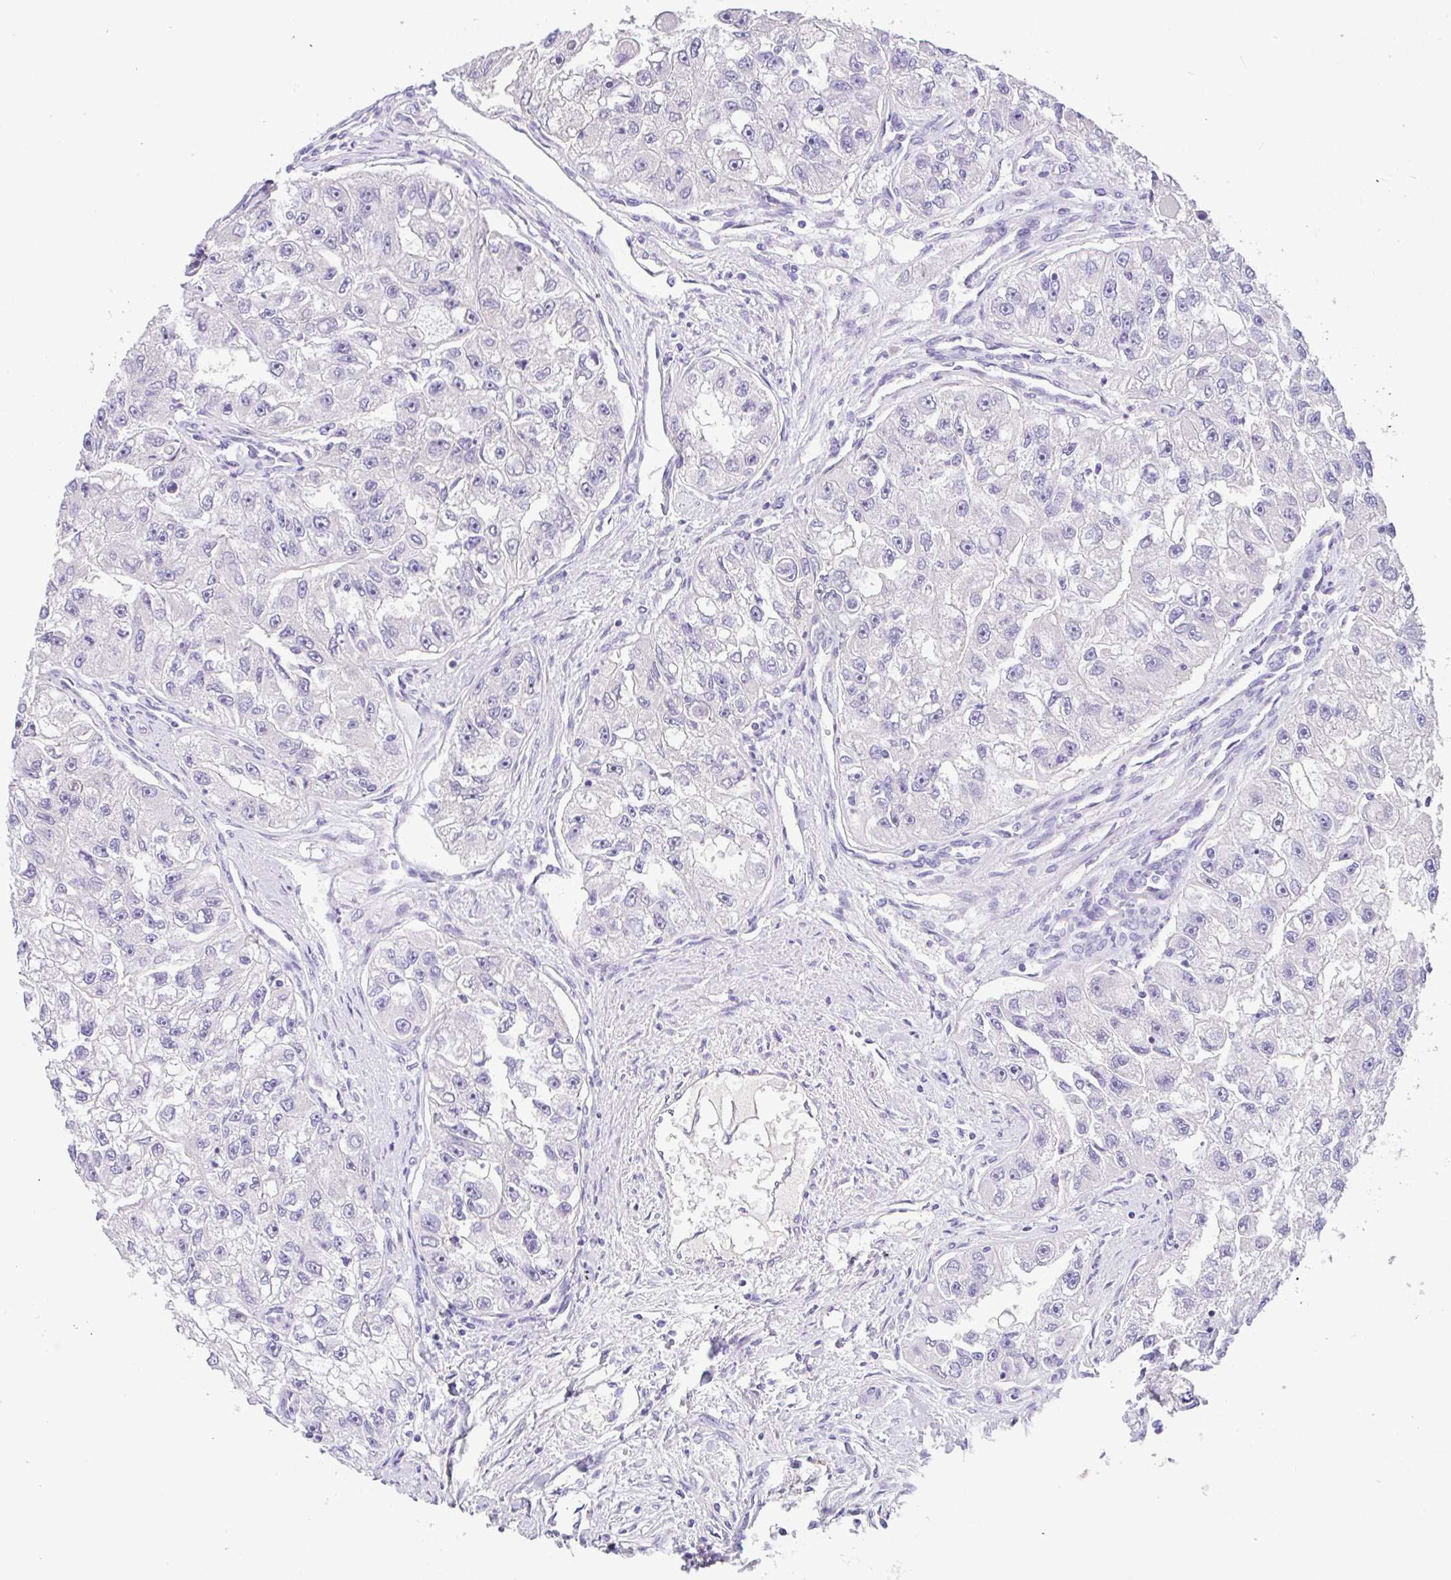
{"staining": {"intensity": "negative", "quantity": "none", "location": "none"}, "tissue": "renal cancer", "cell_type": "Tumor cells", "image_type": "cancer", "snomed": [{"axis": "morphology", "description": "Adenocarcinoma, NOS"}, {"axis": "topography", "description": "Kidney"}], "caption": "Tumor cells show no significant protein expression in adenocarcinoma (renal).", "gene": "SERPINE3", "patient": {"sex": "male", "age": 63}}